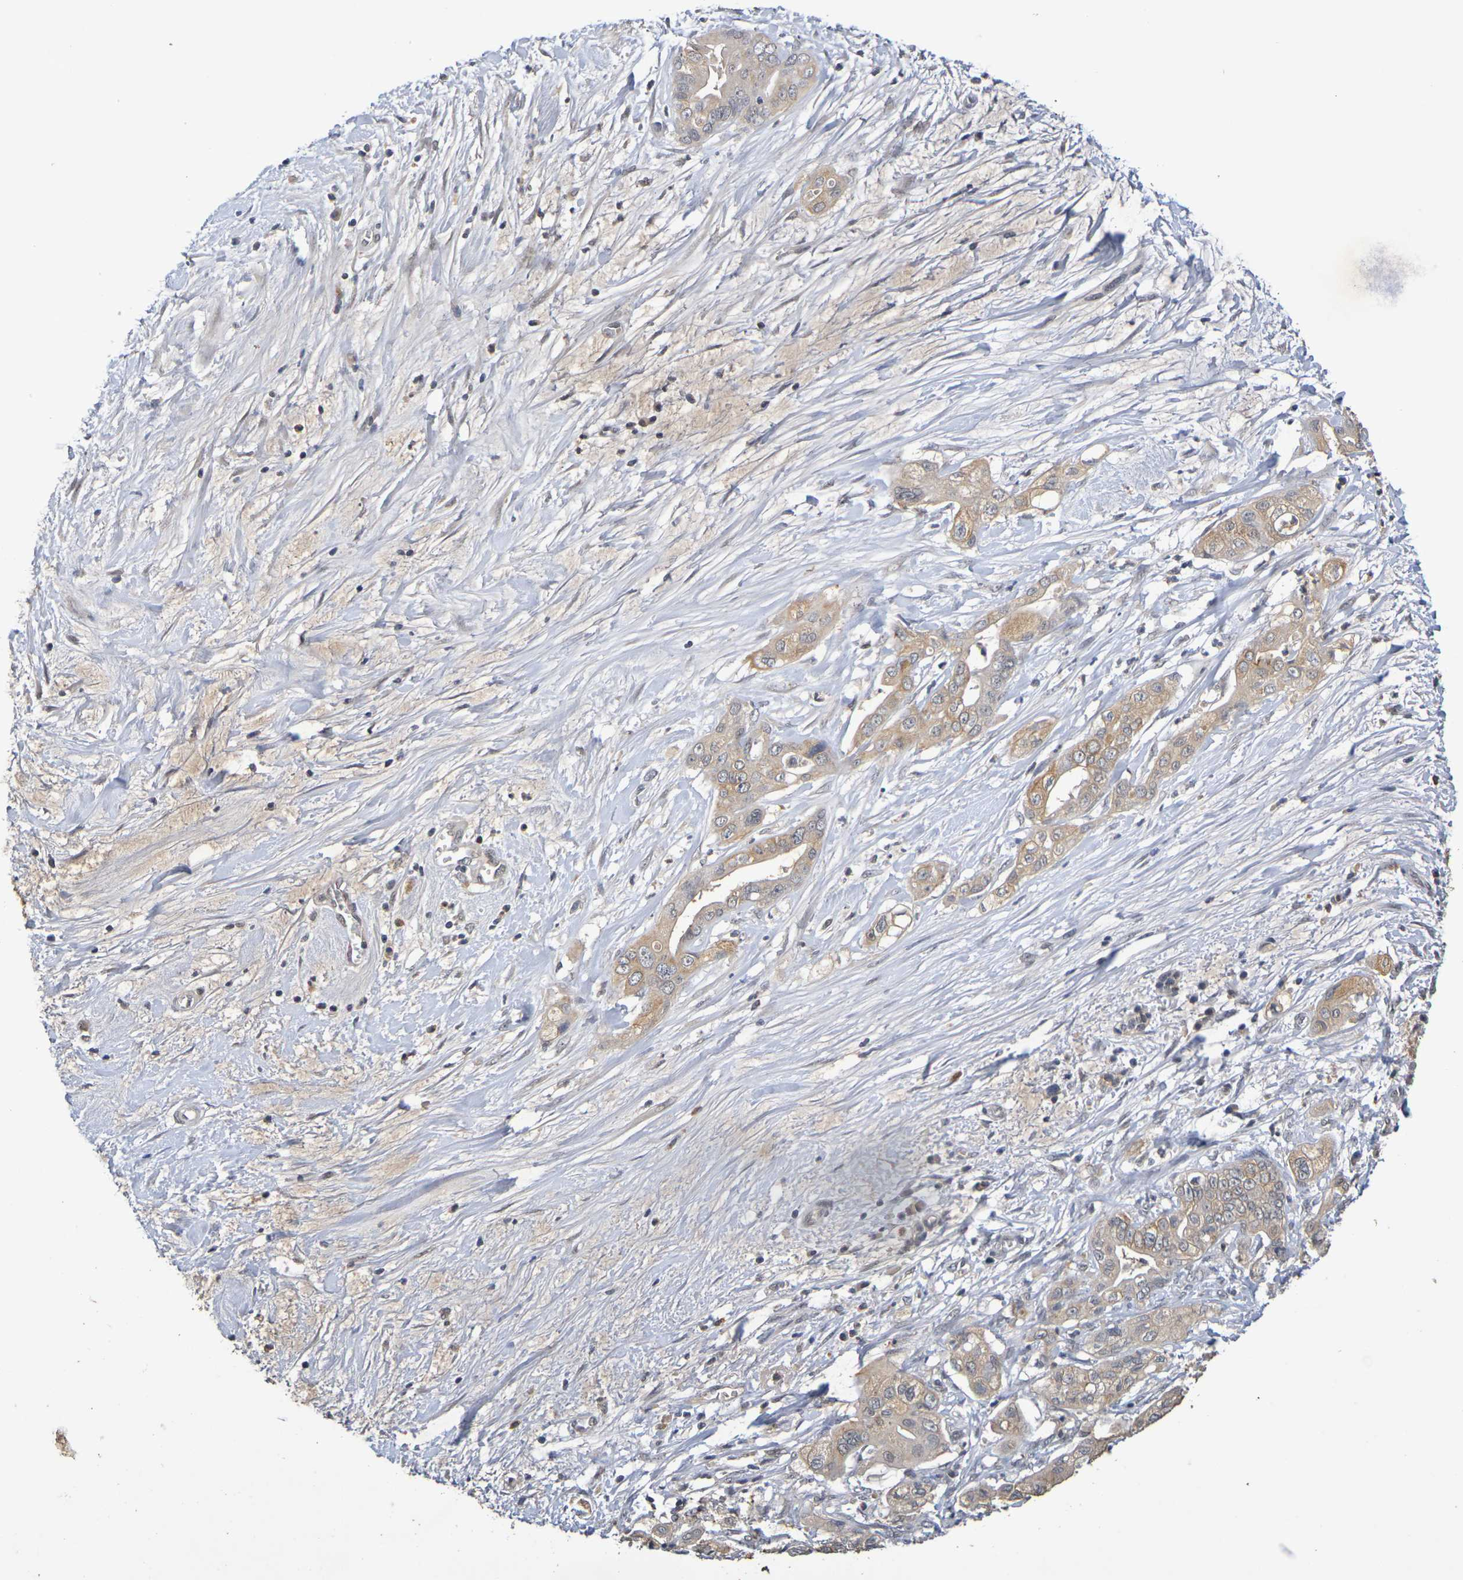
{"staining": {"intensity": "moderate", "quantity": "25%-75%", "location": "cytoplasmic/membranous"}, "tissue": "pancreatic cancer", "cell_type": "Tumor cells", "image_type": "cancer", "snomed": [{"axis": "morphology", "description": "Adenocarcinoma, NOS"}, {"axis": "topography", "description": "Pancreas"}], "caption": "This is an image of immunohistochemistry (IHC) staining of pancreatic adenocarcinoma, which shows moderate expression in the cytoplasmic/membranous of tumor cells.", "gene": "TERF2", "patient": {"sex": "female", "age": 75}}